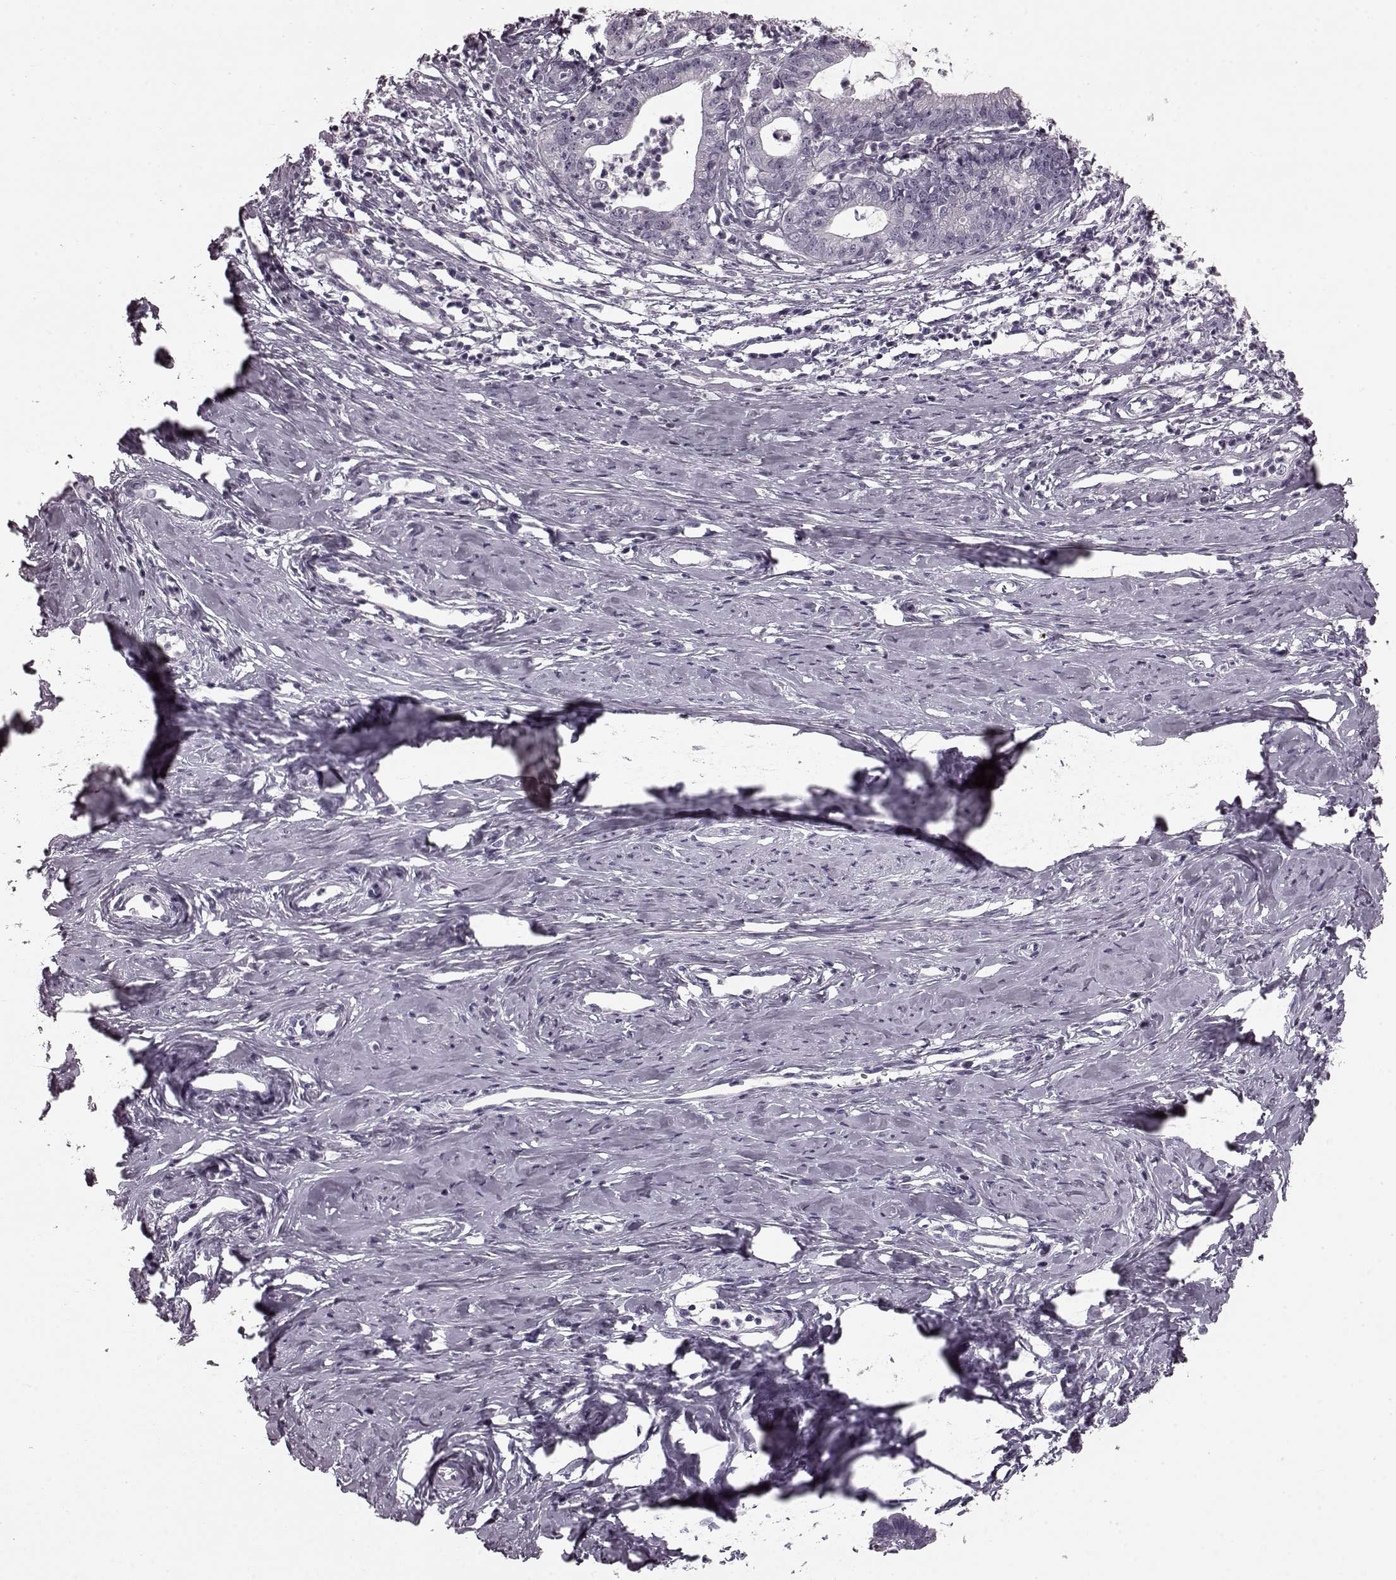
{"staining": {"intensity": "negative", "quantity": "none", "location": "none"}, "tissue": "cervical cancer", "cell_type": "Tumor cells", "image_type": "cancer", "snomed": [{"axis": "morphology", "description": "Normal tissue, NOS"}, {"axis": "morphology", "description": "Adenocarcinoma, NOS"}, {"axis": "topography", "description": "Cervix"}], "caption": "Photomicrograph shows no significant protein staining in tumor cells of cervical adenocarcinoma.", "gene": "CST7", "patient": {"sex": "female", "age": 38}}